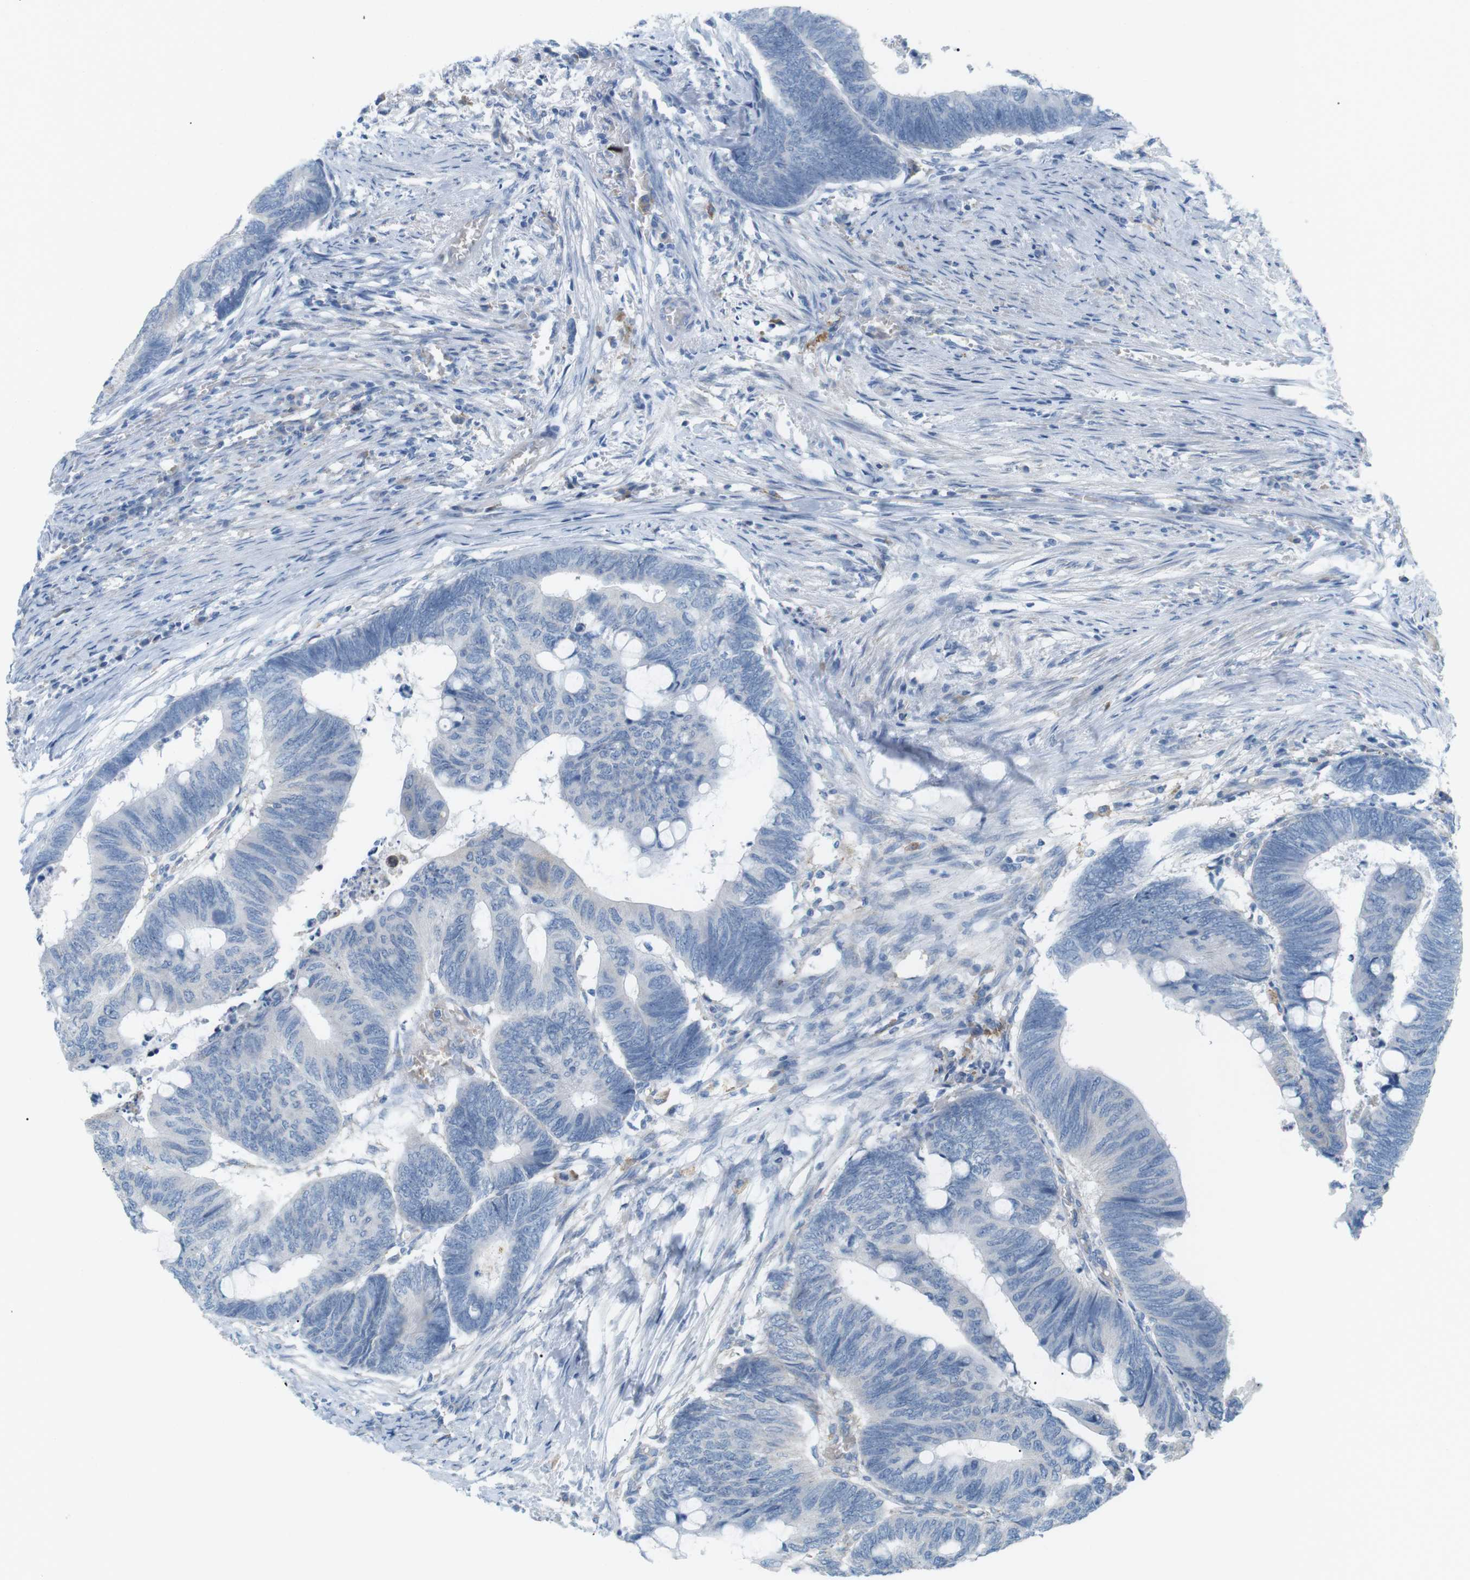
{"staining": {"intensity": "negative", "quantity": "none", "location": "none"}, "tissue": "colorectal cancer", "cell_type": "Tumor cells", "image_type": "cancer", "snomed": [{"axis": "morphology", "description": "Normal tissue, NOS"}, {"axis": "morphology", "description": "Adenocarcinoma, NOS"}, {"axis": "topography", "description": "Rectum"}, {"axis": "topography", "description": "Peripheral nerve tissue"}], "caption": "This is an immunohistochemistry micrograph of colorectal adenocarcinoma. There is no staining in tumor cells.", "gene": "VAMP1", "patient": {"sex": "male", "age": 92}}